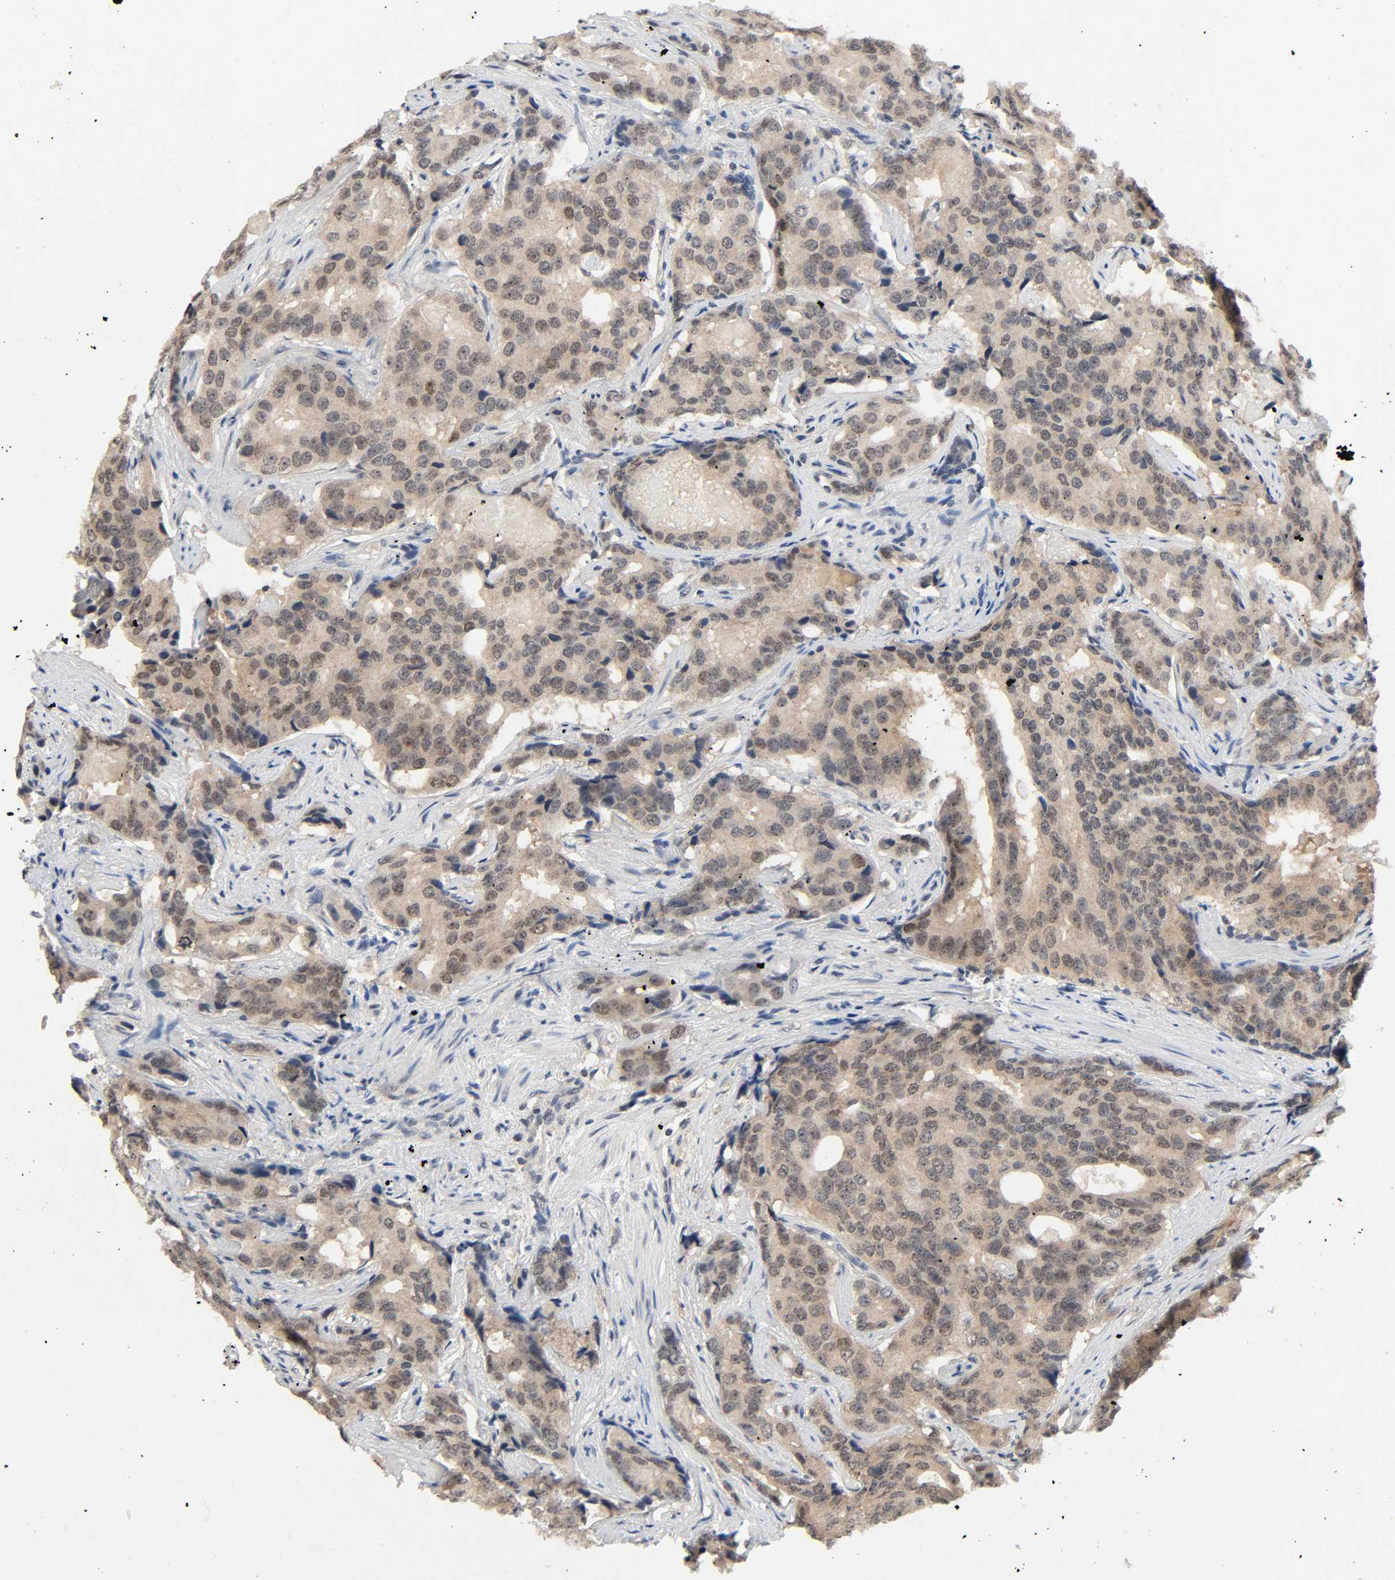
{"staining": {"intensity": "moderate", "quantity": ">75%", "location": "cytoplasmic/membranous,nuclear"}, "tissue": "prostate cancer", "cell_type": "Tumor cells", "image_type": "cancer", "snomed": [{"axis": "morphology", "description": "Adenocarcinoma, High grade"}, {"axis": "topography", "description": "Prostate"}], "caption": "Brown immunohistochemical staining in prostate cancer (high-grade adenocarcinoma) demonstrates moderate cytoplasmic/membranous and nuclear expression in about >75% of tumor cells. (DAB IHC, brown staining for protein, blue staining for nuclei).", "gene": "MAPKAPK5", "patient": {"sex": "male", "age": 58}}